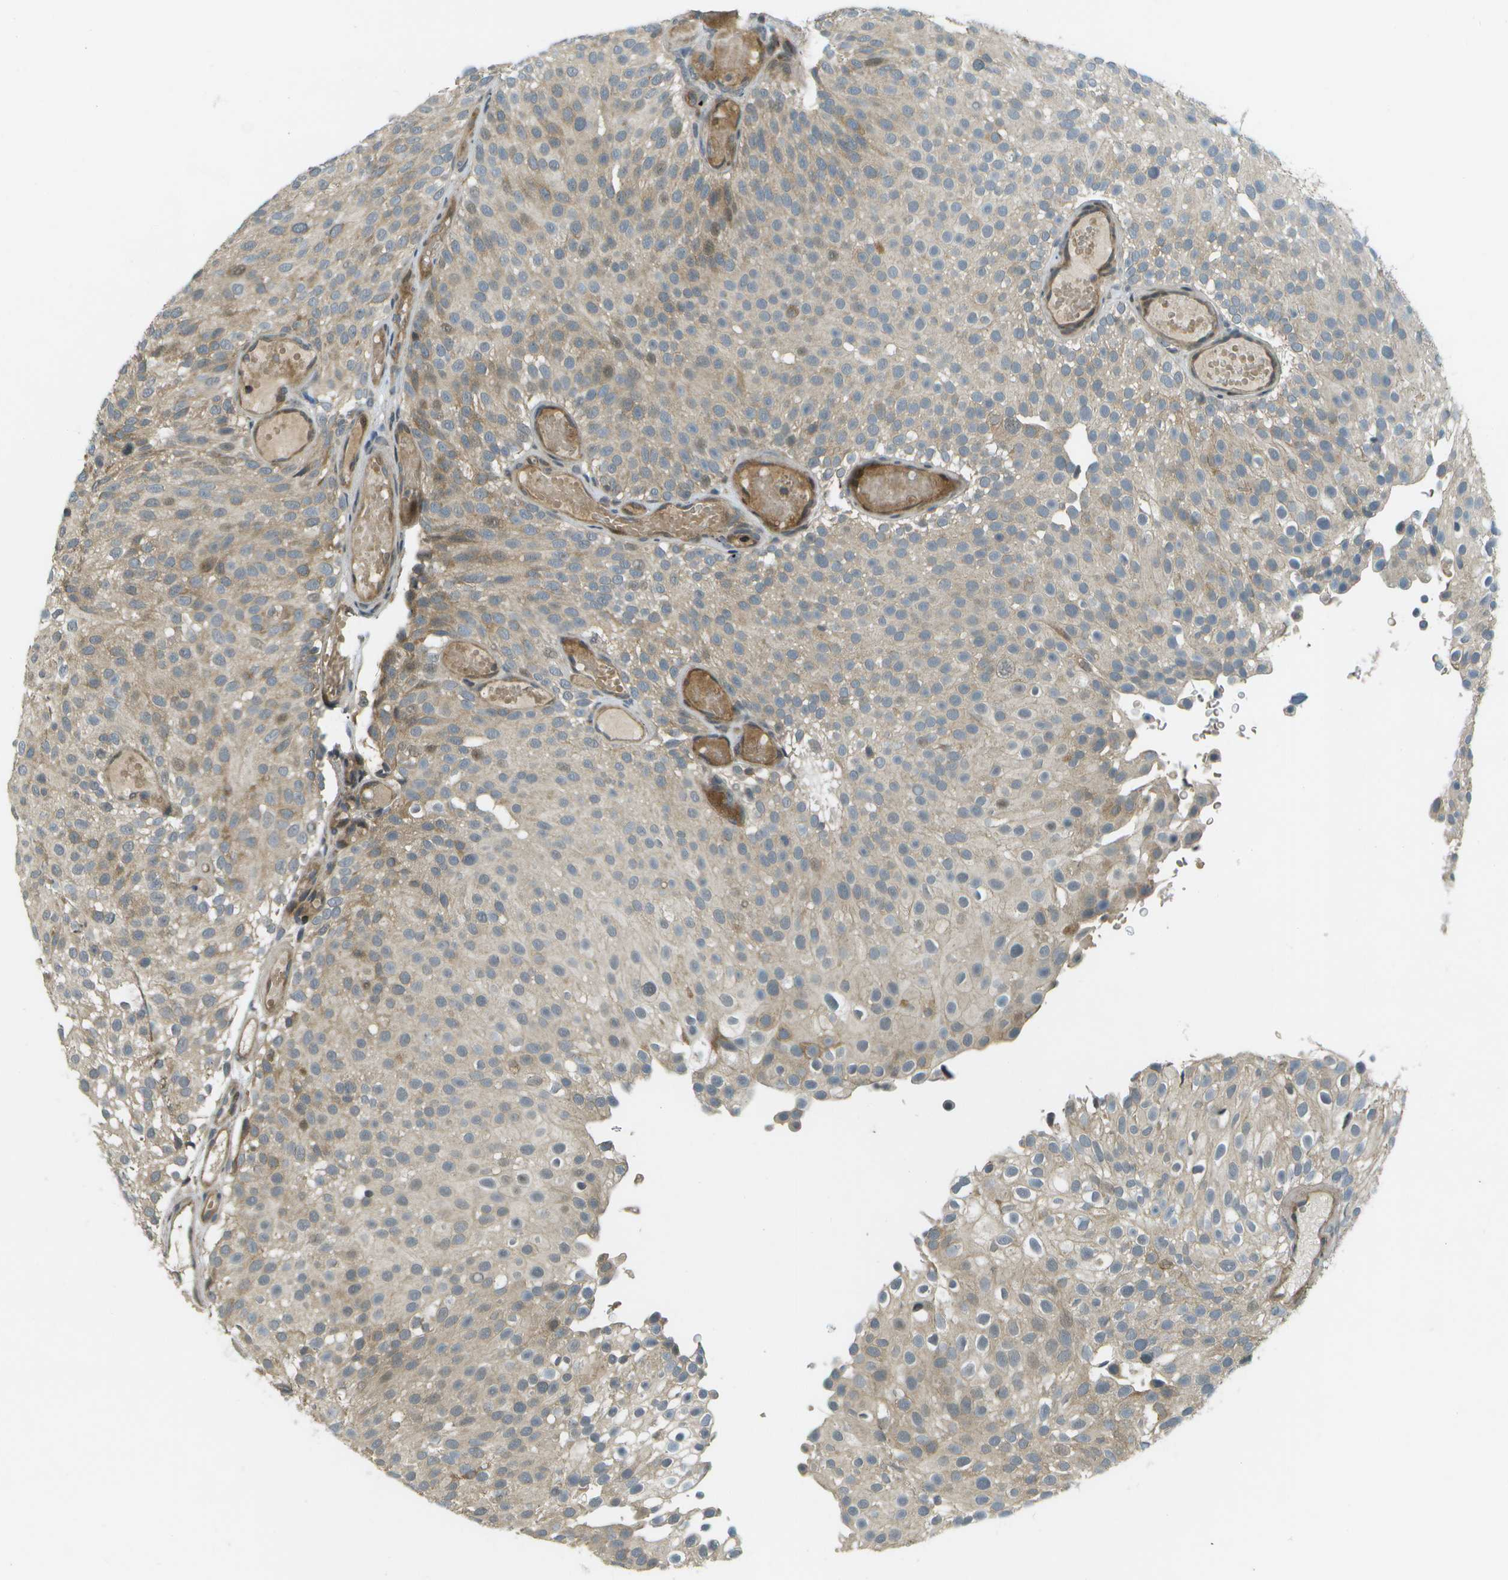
{"staining": {"intensity": "weak", "quantity": ">75%", "location": "cytoplasmic/membranous"}, "tissue": "urothelial cancer", "cell_type": "Tumor cells", "image_type": "cancer", "snomed": [{"axis": "morphology", "description": "Urothelial carcinoma, Low grade"}, {"axis": "topography", "description": "Urinary bladder"}], "caption": "Low-grade urothelial carcinoma stained with a brown dye reveals weak cytoplasmic/membranous positive expression in approximately >75% of tumor cells.", "gene": "WNK2", "patient": {"sex": "male", "age": 78}}